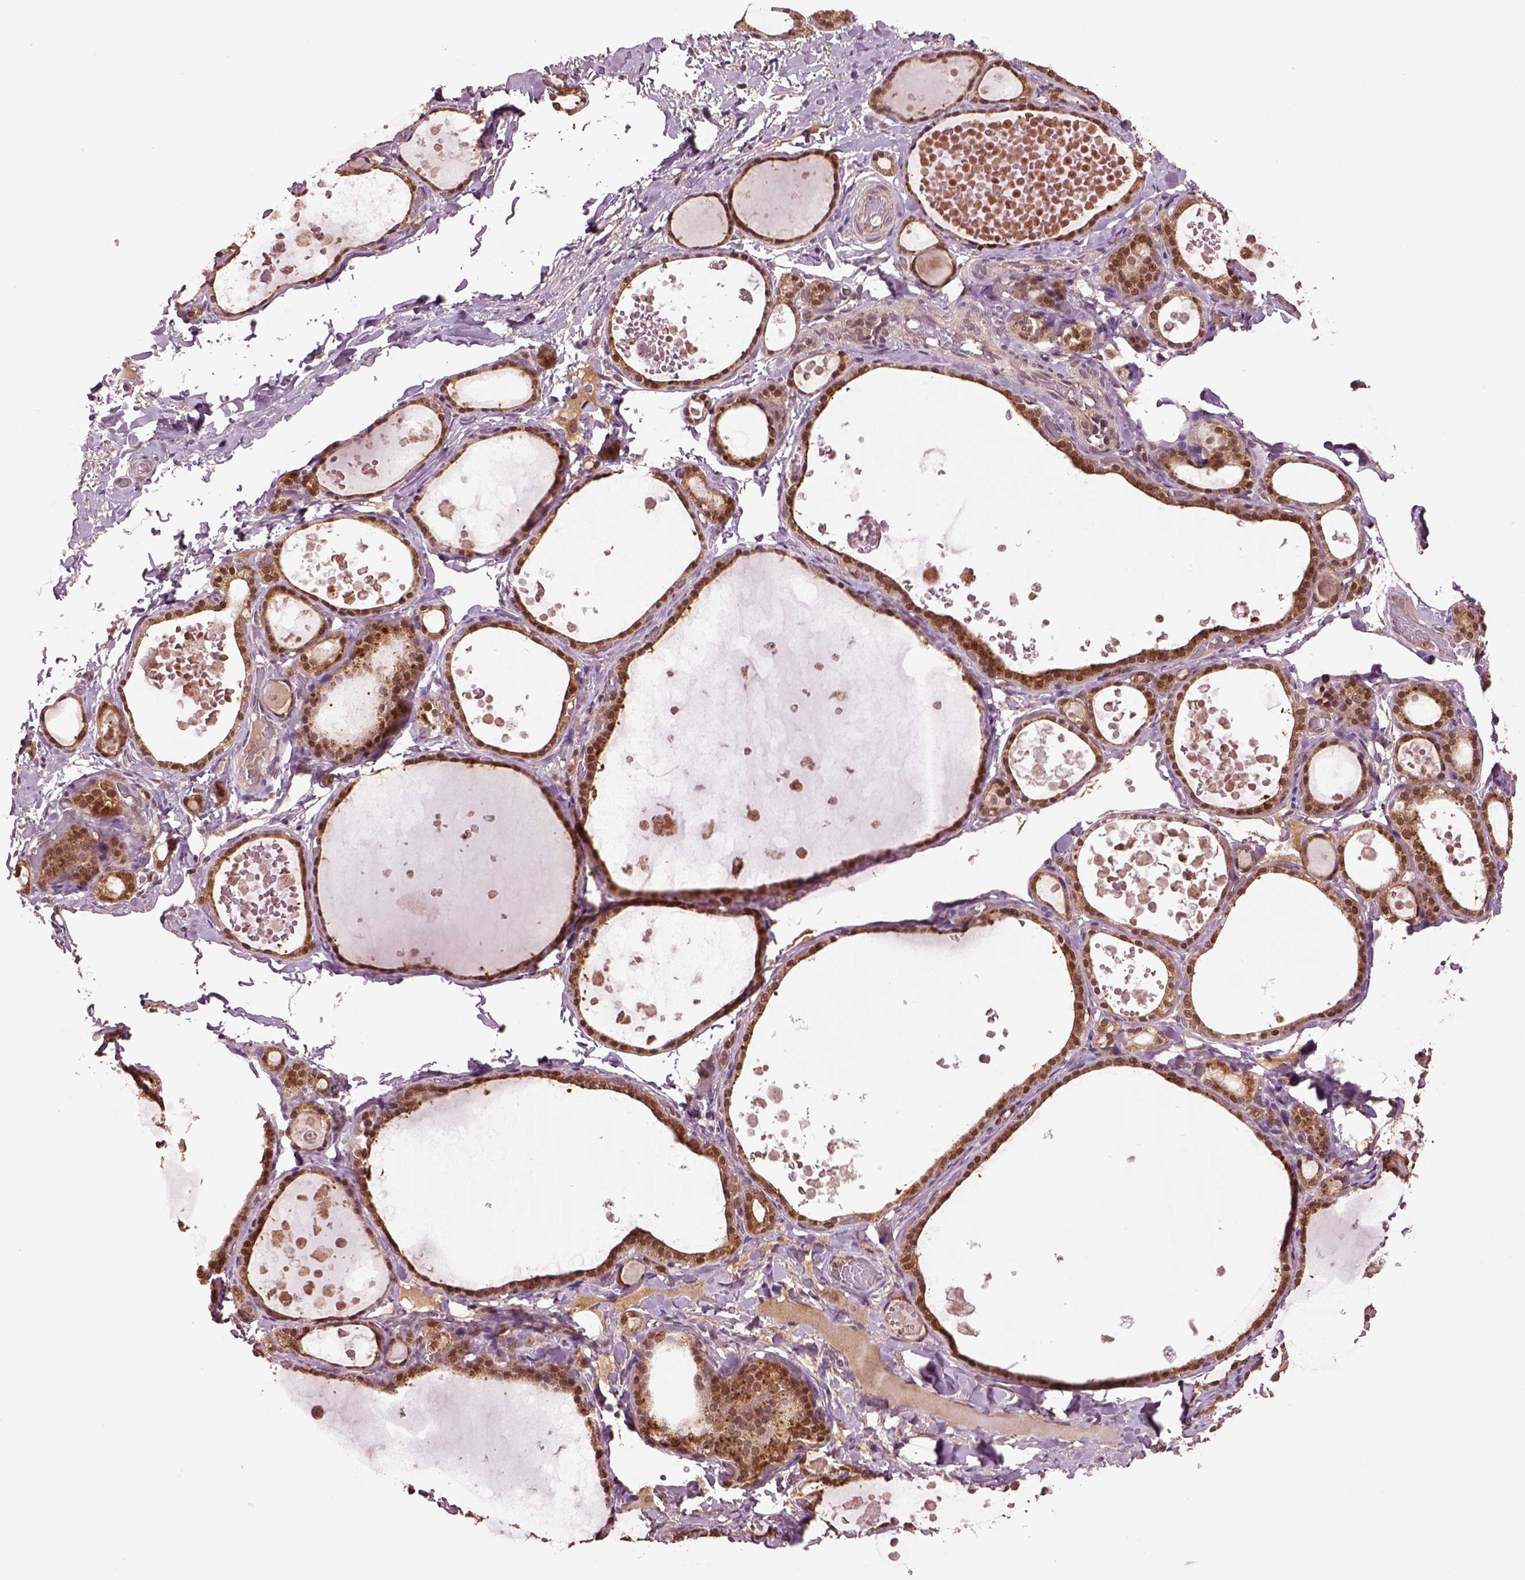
{"staining": {"intensity": "strong", "quantity": ">75%", "location": "cytoplasmic/membranous,nuclear"}, "tissue": "thyroid gland", "cell_type": "Glandular cells", "image_type": "normal", "snomed": [{"axis": "morphology", "description": "Normal tissue, NOS"}, {"axis": "topography", "description": "Thyroid gland"}], "caption": "An image showing strong cytoplasmic/membranous,nuclear expression in approximately >75% of glandular cells in normal thyroid gland, as visualized by brown immunohistochemical staining.", "gene": "MDP1", "patient": {"sex": "female", "age": 56}}